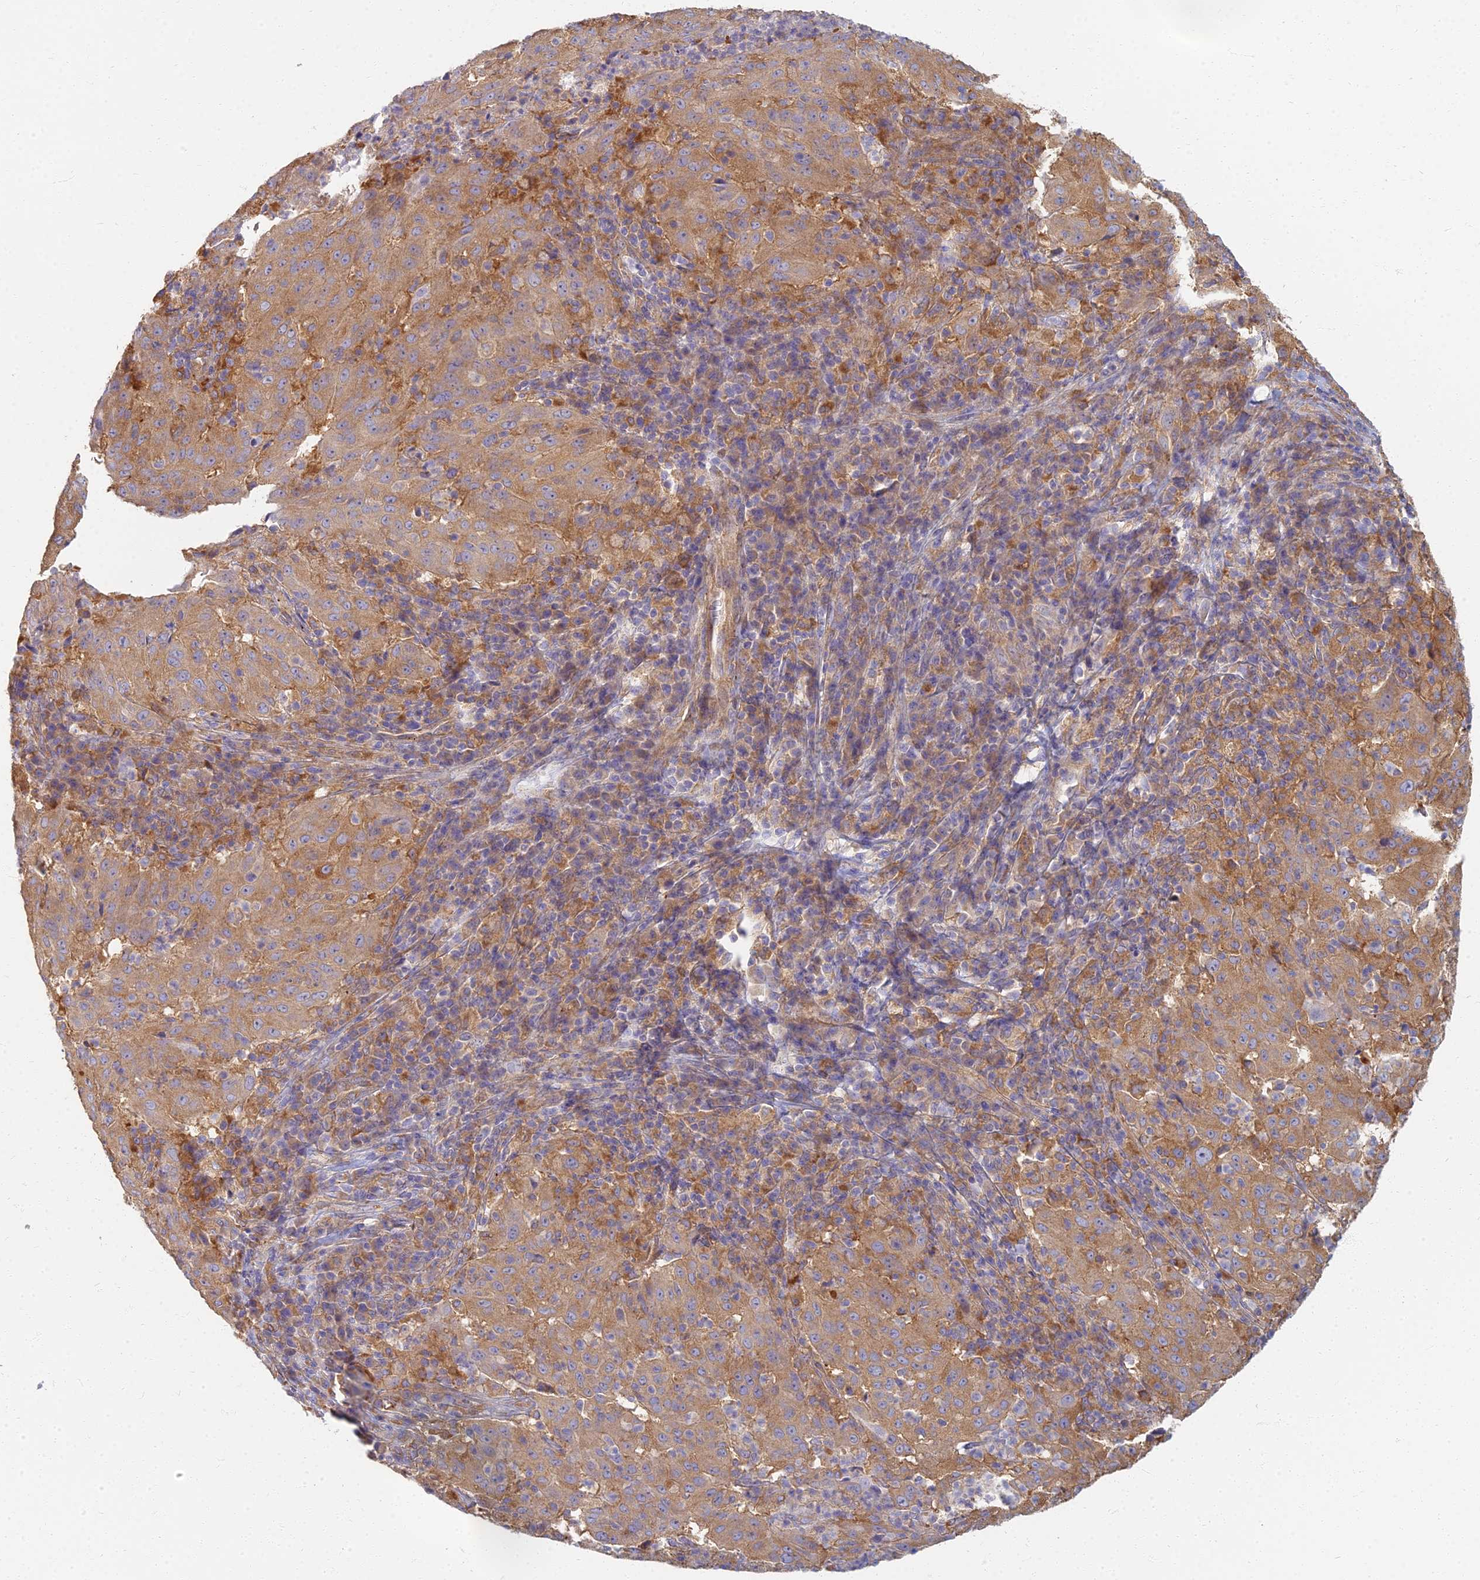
{"staining": {"intensity": "moderate", "quantity": ">75%", "location": "cytoplasmic/membranous"}, "tissue": "pancreatic cancer", "cell_type": "Tumor cells", "image_type": "cancer", "snomed": [{"axis": "morphology", "description": "Adenocarcinoma, NOS"}, {"axis": "topography", "description": "Pancreas"}], "caption": "A brown stain shows moderate cytoplasmic/membranous staining of a protein in human adenocarcinoma (pancreatic) tumor cells.", "gene": "RBSN", "patient": {"sex": "male", "age": 63}}